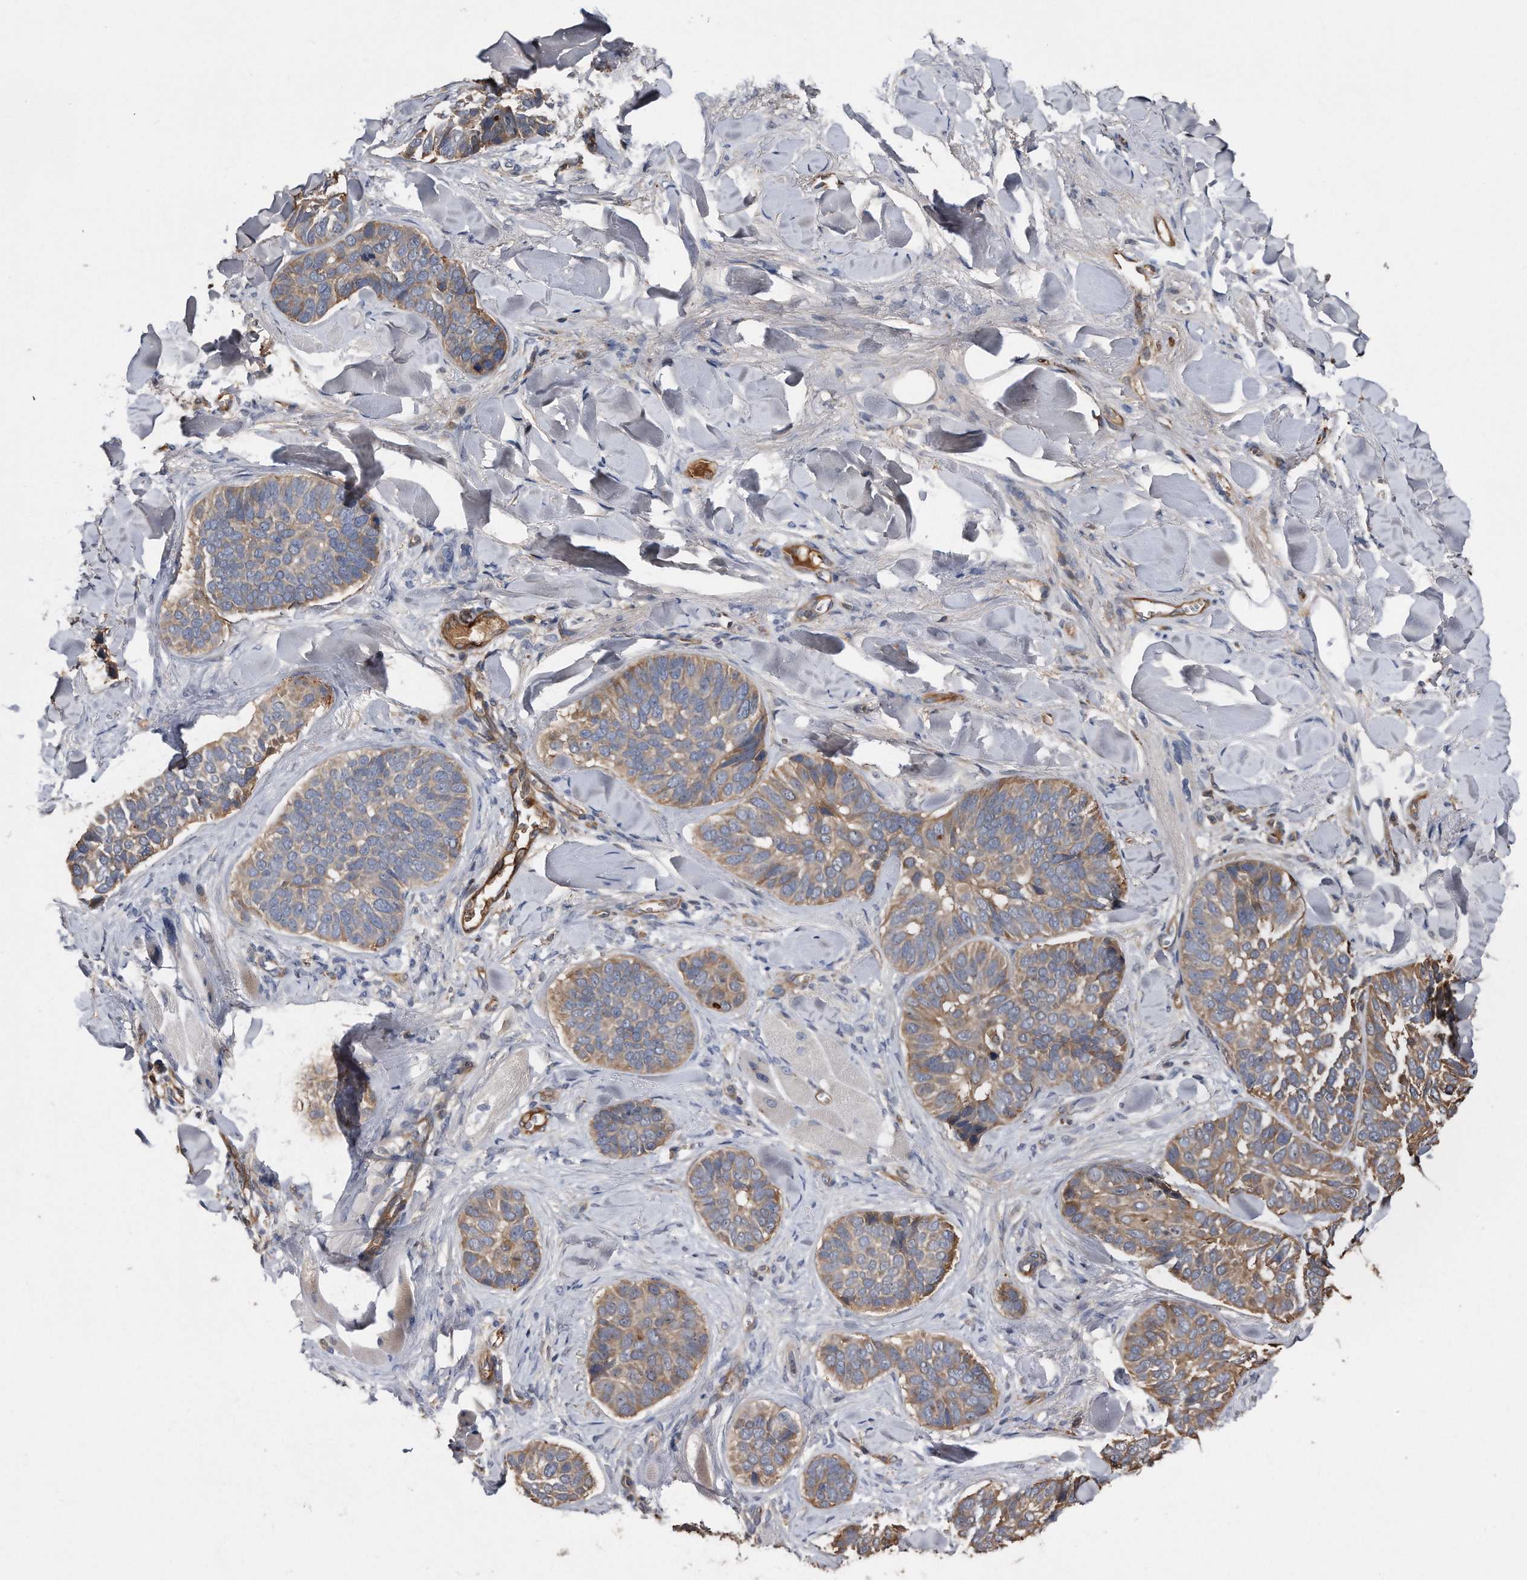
{"staining": {"intensity": "moderate", "quantity": "25%-75%", "location": "cytoplasmic/membranous"}, "tissue": "skin cancer", "cell_type": "Tumor cells", "image_type": "cancer", "snomed": [{"axis": "morphology", "description": "Basal cell carcinoma"}, {"axis": "topography", "description": "Skin"}], "caption": "Skin cancer (basal cell carcinoma) stained with DAB (3,3'-diaminobenzidine) IHC demonstrates medium levels of moderate cytoplasmic/membranous positivity in approximately 25%-75% of tumor cells. The protein is shown in brown color, while the nuclei are stained blue.", "gene": "KCND3", "patient": {"sex": "male", "age": 62}}